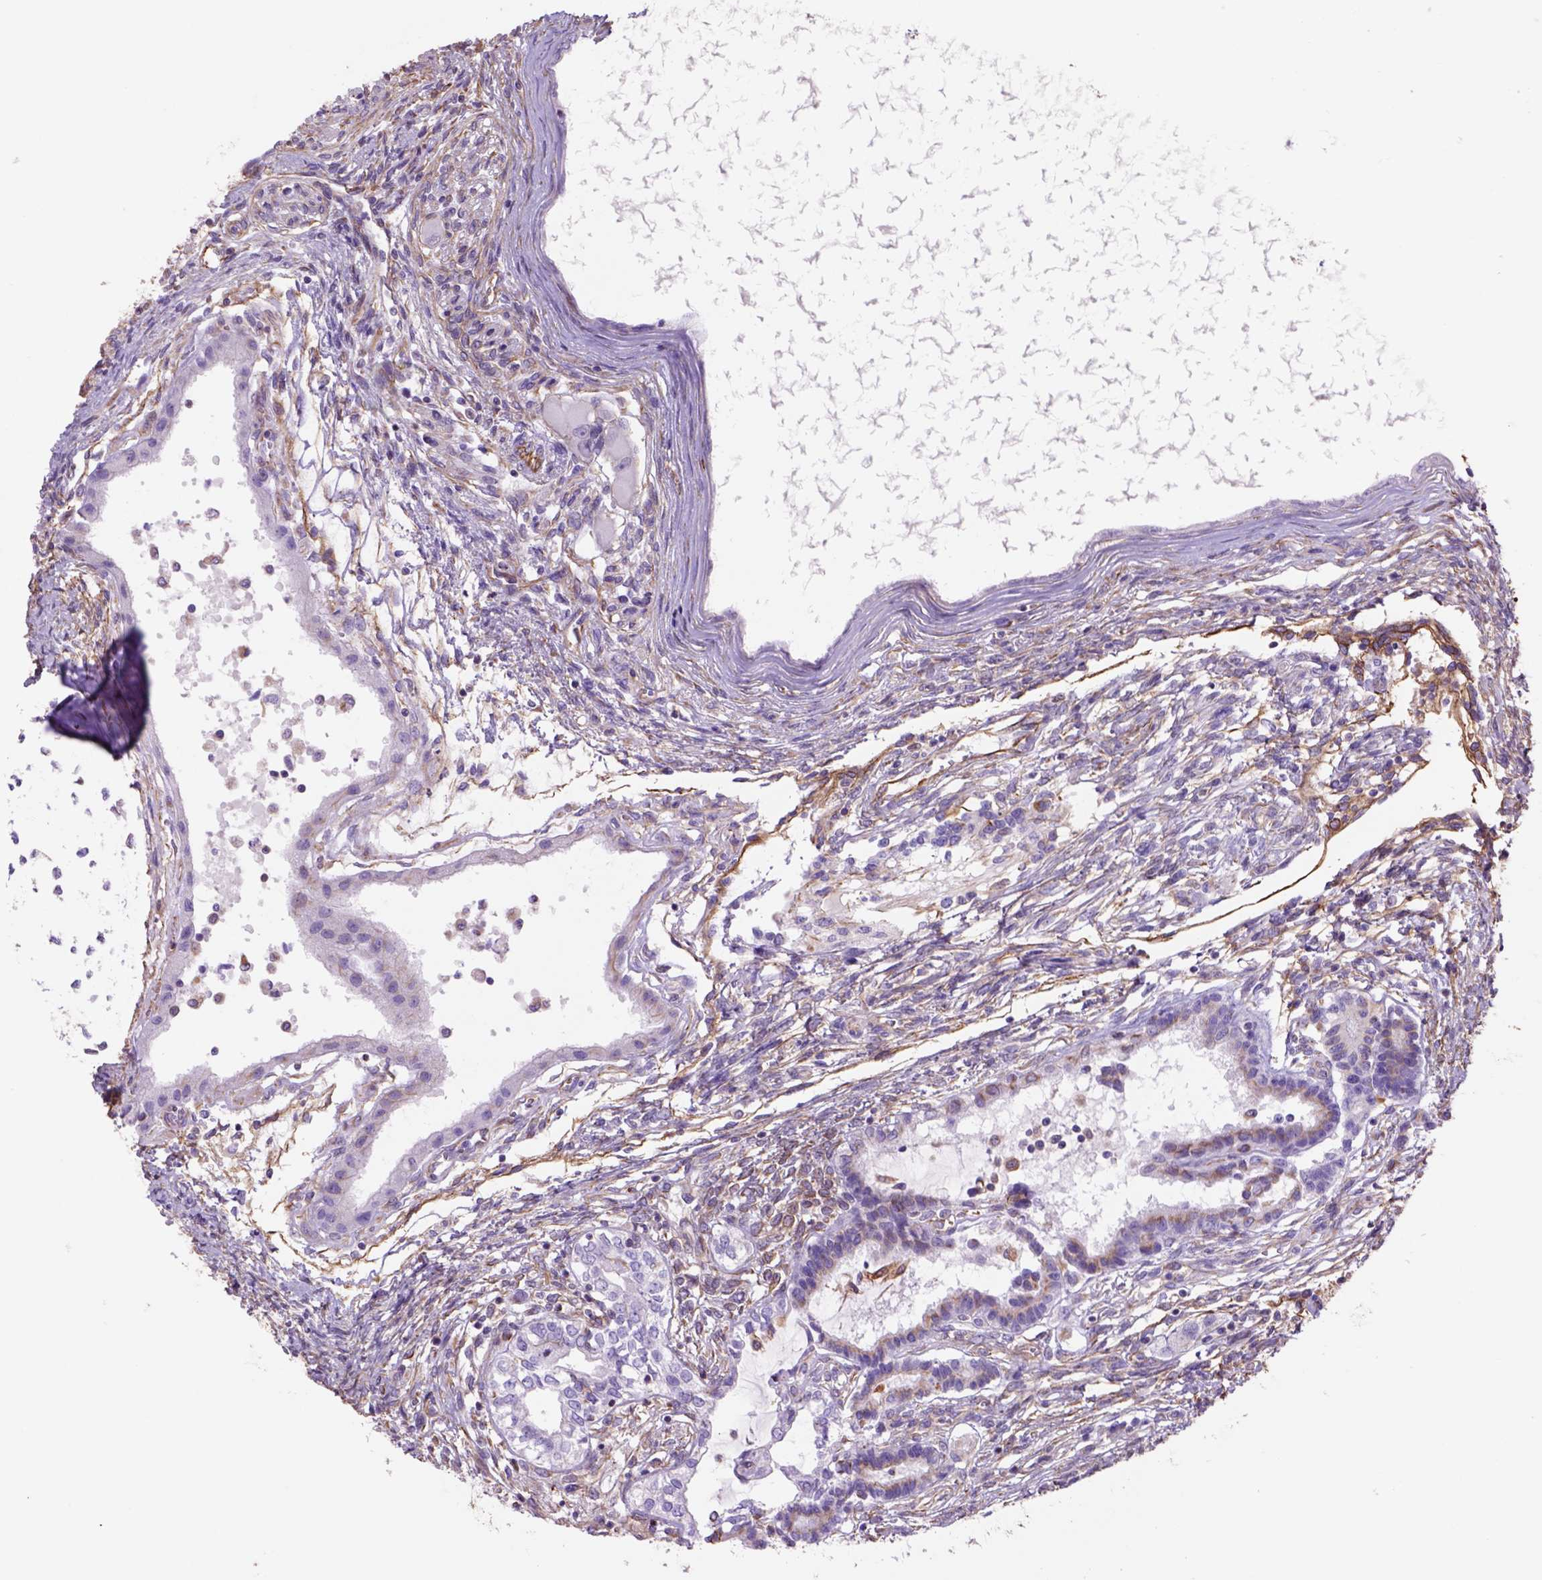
{"staining": {"intensity": "negative", "quantity": "none", "location": "none"}, "tissue": "testis cancer", "cell_type": "Tumor cells", "image_type": "cancer", "snomed": [{"axis": "morphology", "description": "Carcinoma, Embryonal, NOS"}, {"axis": "topography", "description": "Testis"}], "caption": "Immunohistochemistry micrograph of embryonal carcinoma (testis) stained for a protein (brown), which demonstrates no staining in tumor cells.", "gene": "ZZZ3", "patient": {"sex": "male", "age": 37}}